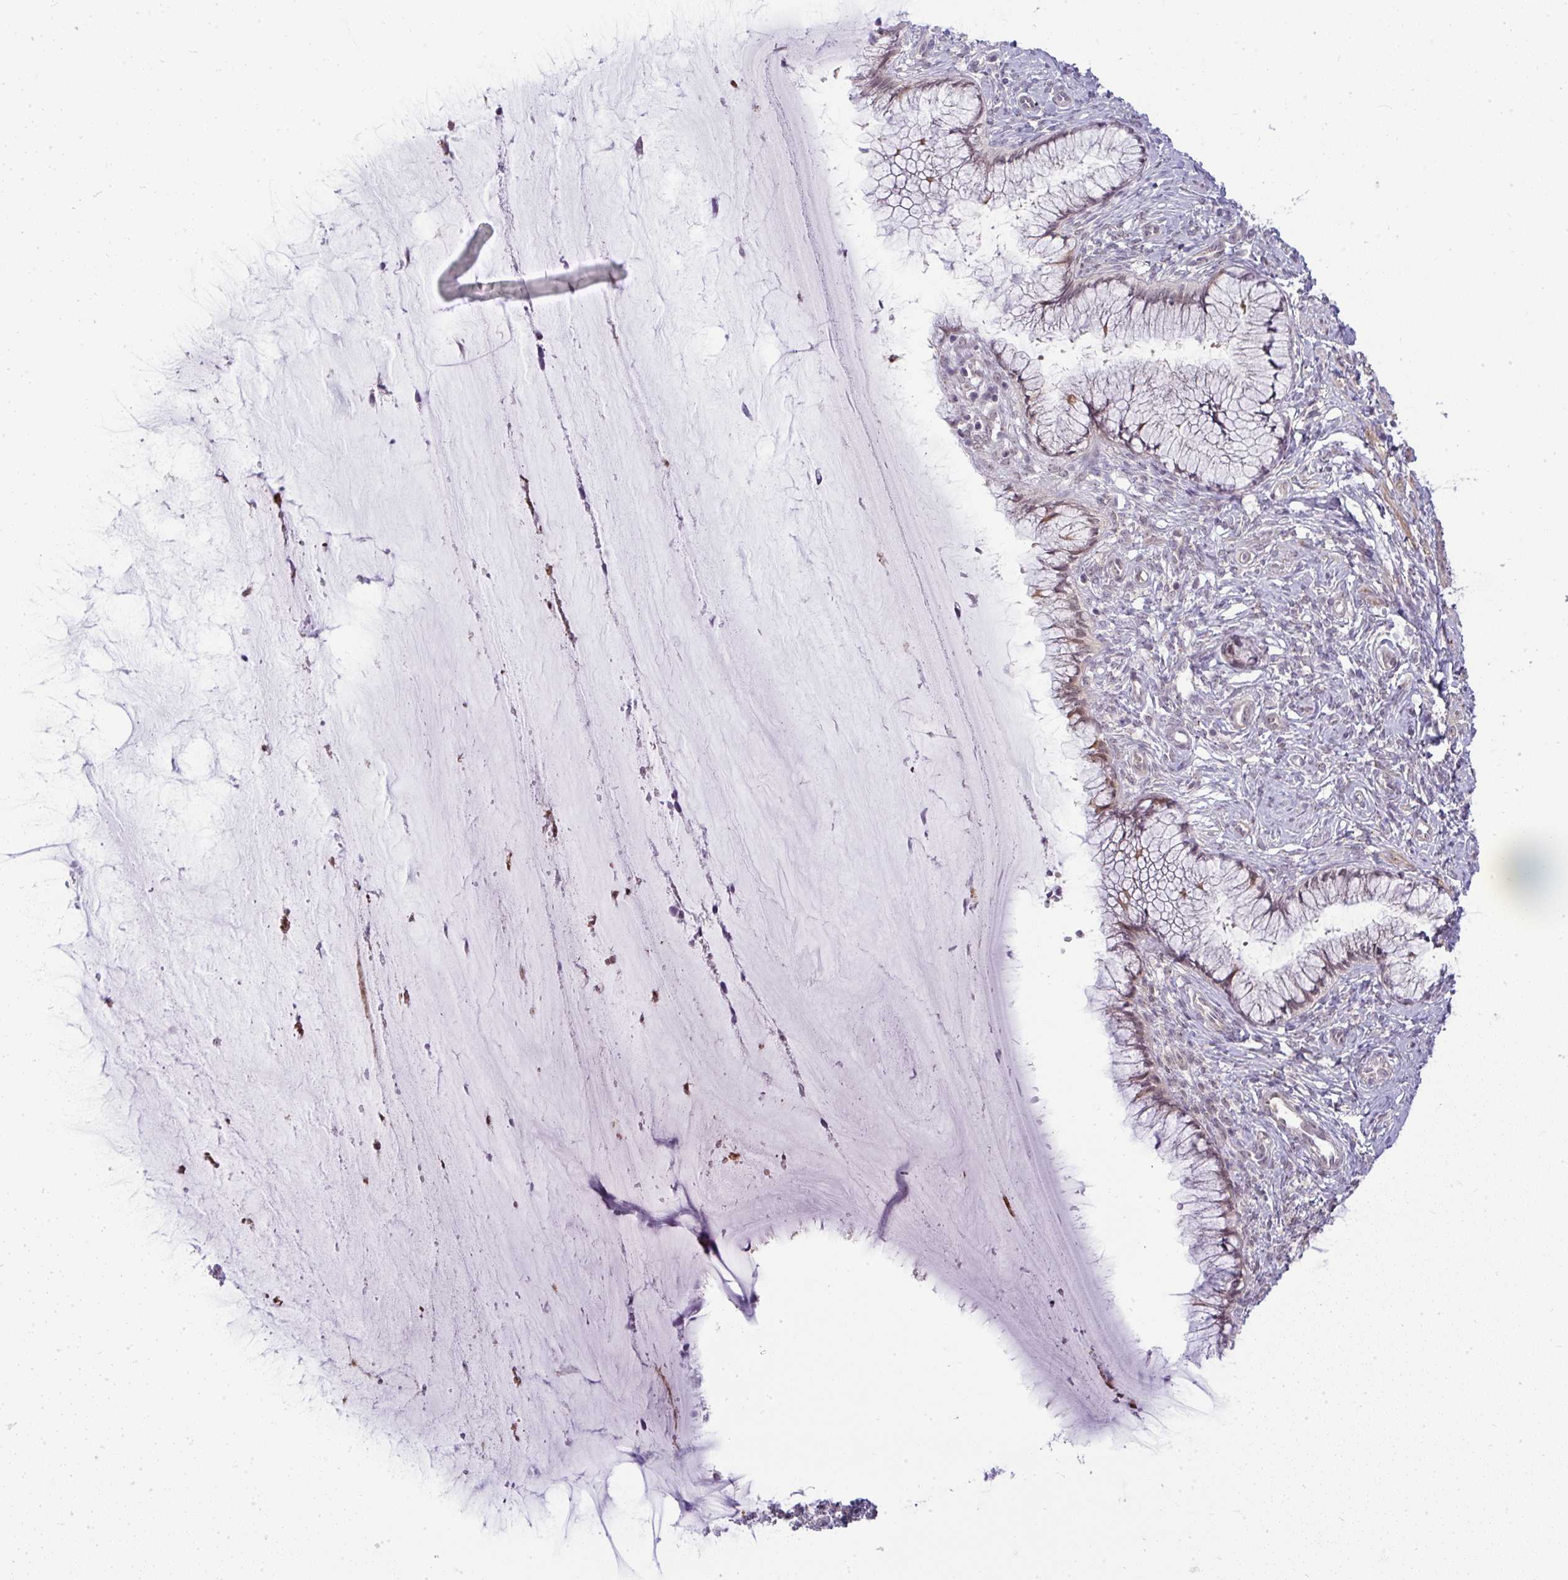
{"staining": {"intensity": "weak", "quantity": "25%-75%", "location": "cytoplasmic/membranous"}, "tissue": "cervix", "cell_type": "Glandular cells", "image_type": "normal", "snomed": [{"axis": "morphology", "description": "Normal tissue, NOS"}, {"axis": "topography", "description": "Cervix"}], "caption": "This is an image of immunohistochemistry (IHC) staining of unremarkable cervix, which shows weak staining in the cytoplasmic/membranous of glandular cells.", "gene": "DZIP1", "patient": {"sex": "female", "age": 37}}